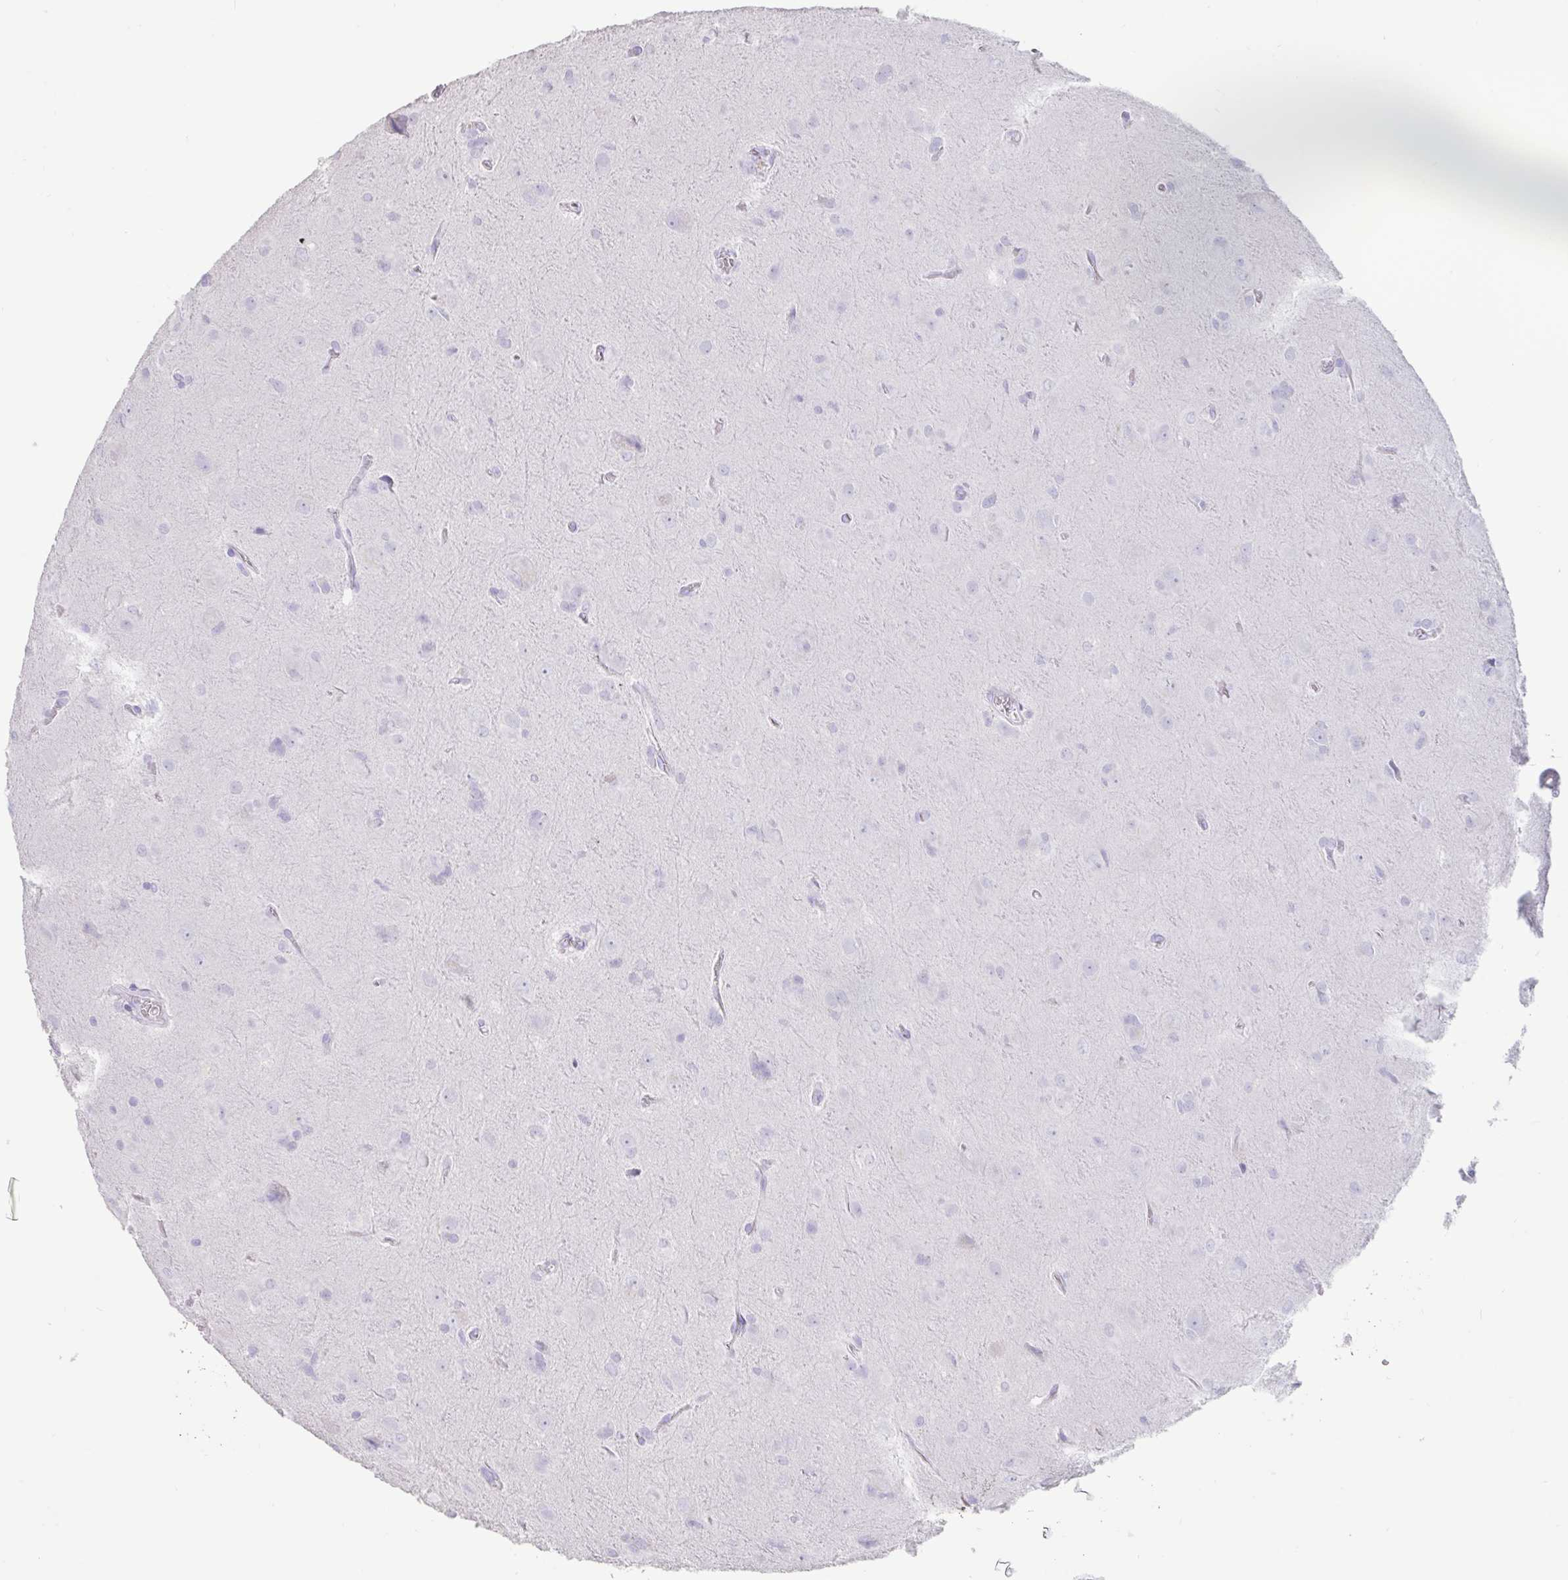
{"staining": {"intensity": "negative", "quantity": "none", "location": "none"}, "tissue": "glioma", "cell_type": "Tumor cells", "image_type": "cancer", "snomed": [{"axis": "morphology", "description": "Glioma, malignant, Low grade"}, {"axis": "topography", "description": "Brain"}], "caption": "Immunohistochemistry (IHC) micrograph of neoplastic tissue: malignant glioma (low-grade) stained with DAB displays no significant protein staining in tumor cells. The staining is performed using DAB (3,3'-diaminobenzidine) brown chromogen with nuclei counter-stained in using hematoxylin.", "gene": "TNNC1", "patient": {"sex": "male", "age": 58}}